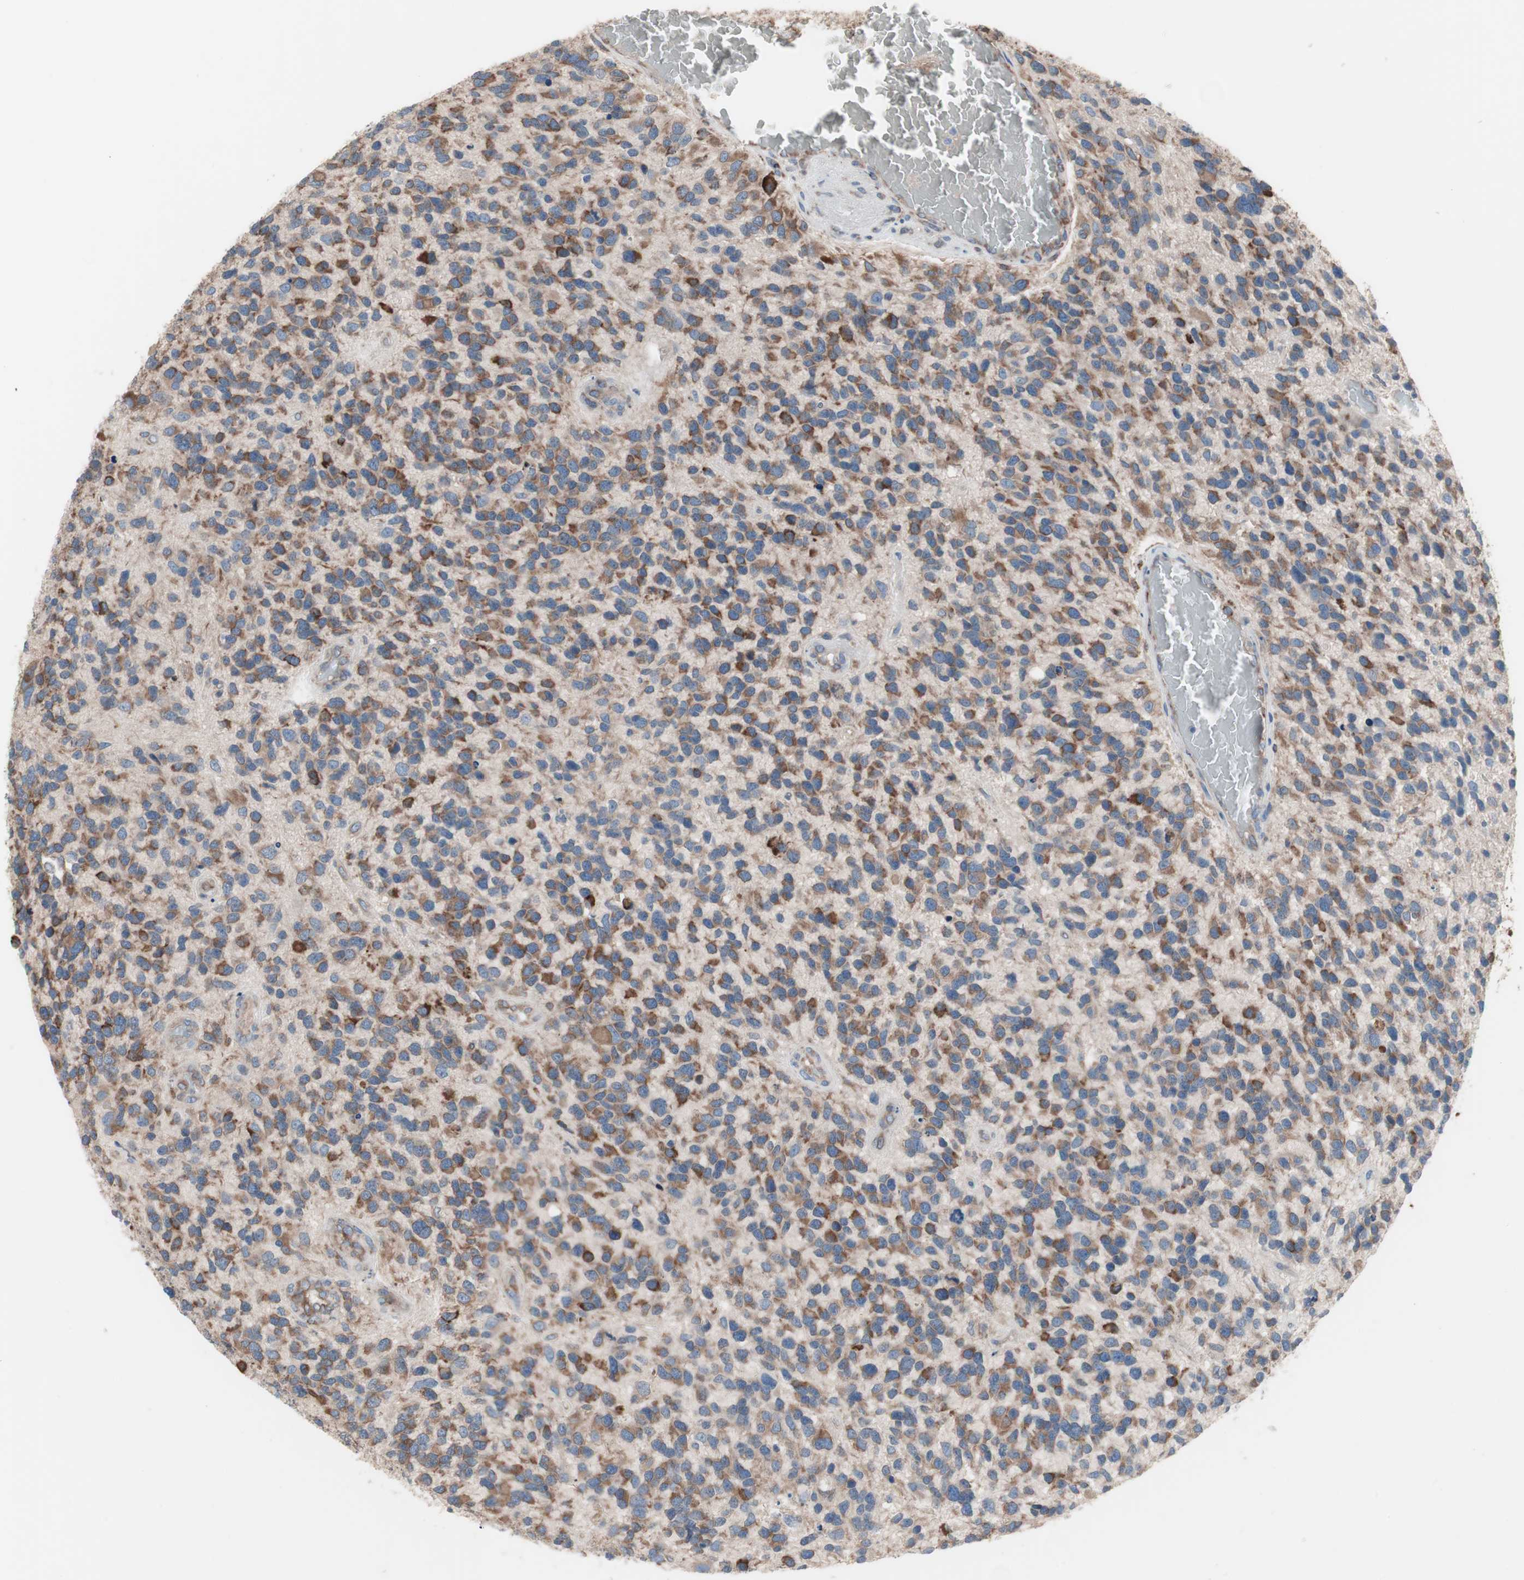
{"staining": {"intensity": "moderate", "quantity": "25%-75%", "location": "cytoplasmic/membranous"}, "tissue": "glioma", "cell_type": "Tumor cells", "image_type": "cancer", "snomed": [{"axis": "morphology", "description": "Glioma, malignant, High grade"}, {"axis": "topography", "description": "Brain"}], "caption": "About 25%-75% of tumor cells in human malignant glioma (high-grade) display moderate cytoplasmic/membranous protein positivity as visualized by brown immunohistochemical staining.", "gene": "SLC27A4", "patient": {"sex": "female", "age": 58}}